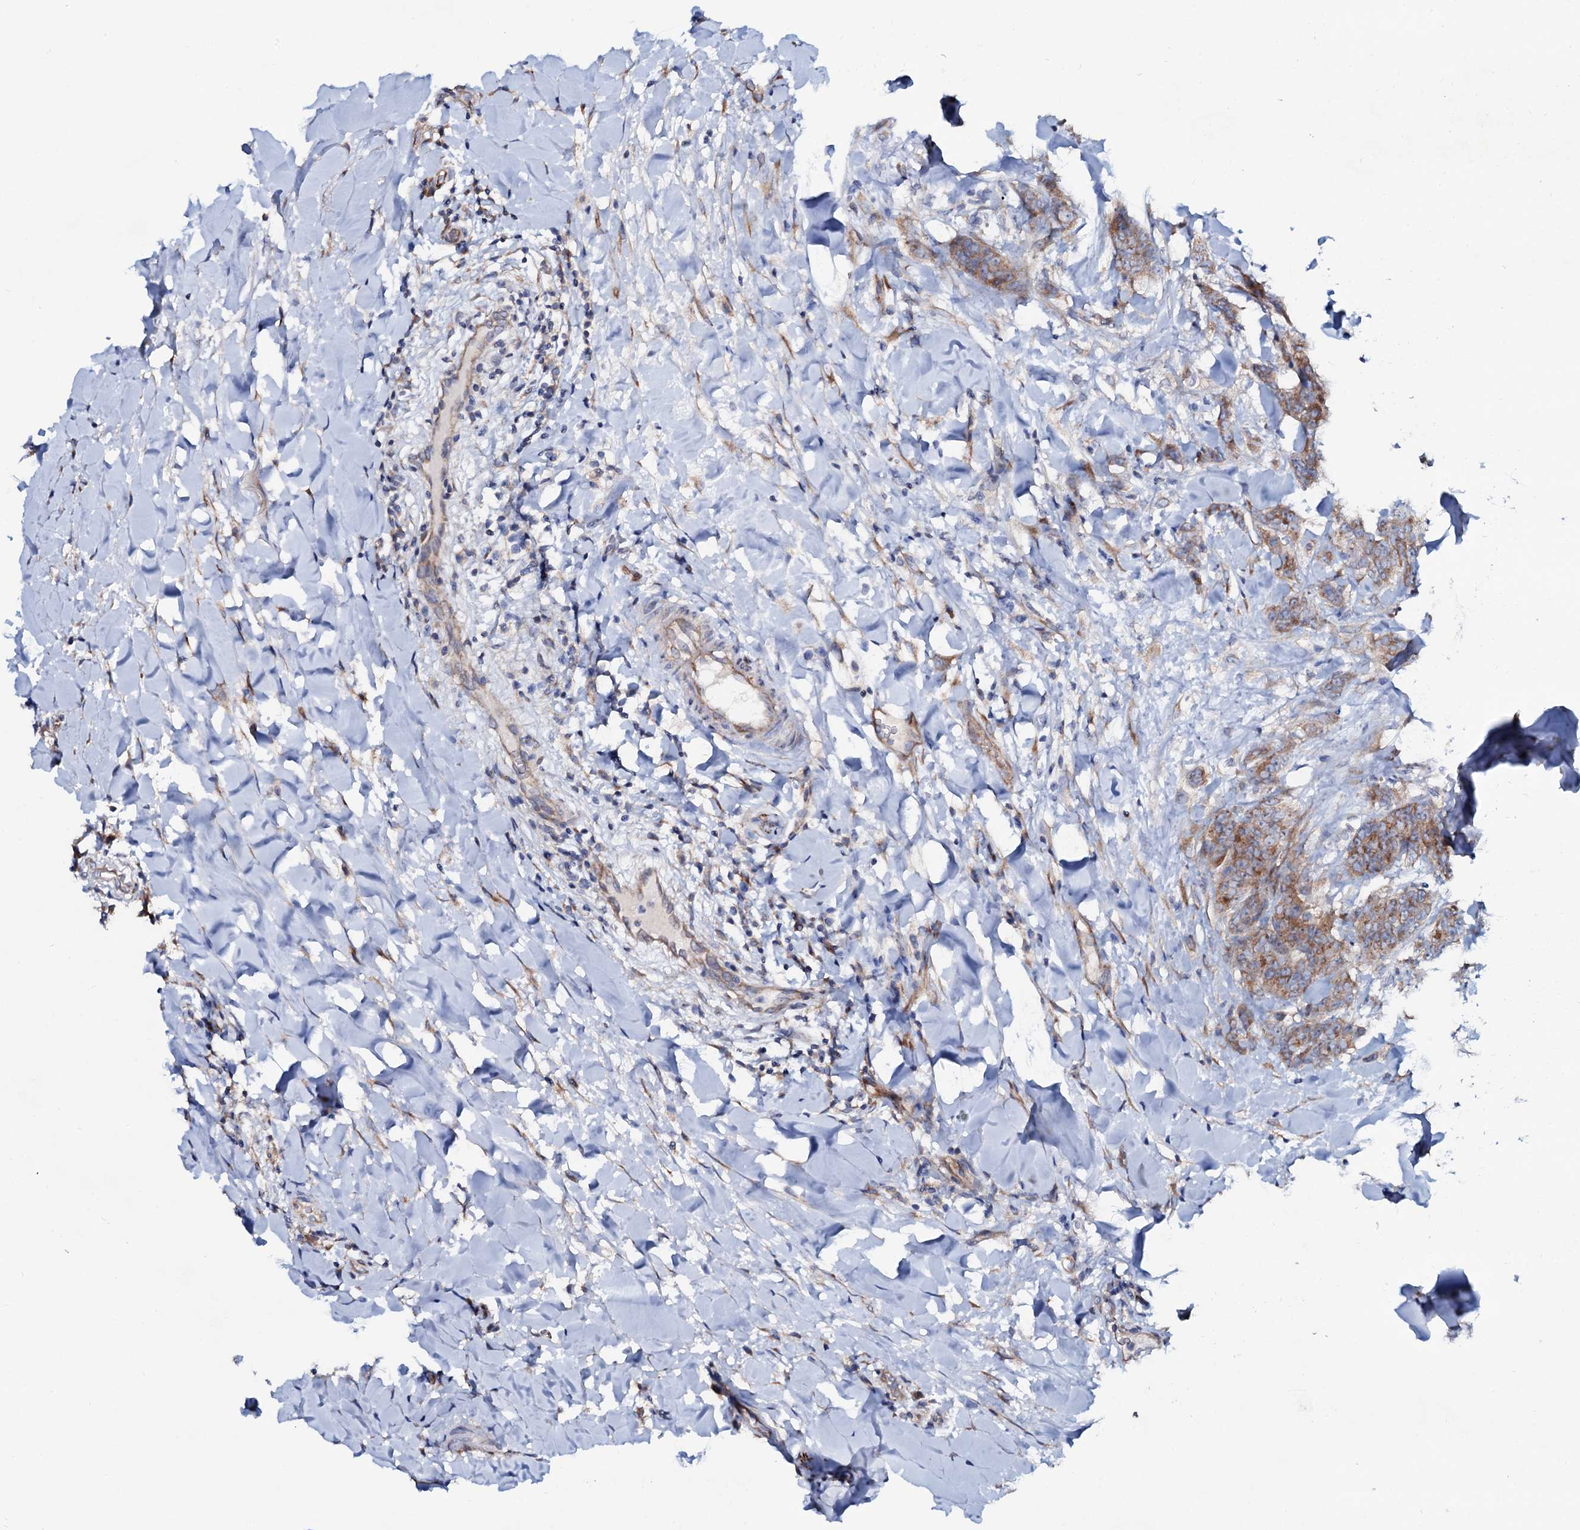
{"staining": {"intensity": "moderate", "quantity": ">75%", "location": "cytoplasmic/membranous"}, "tissue": "breast cancer", "cell_type": "Tumor cells", "image_type": "cancer", "snomed": [{"axis": "morphology", "description": "Duct carcinoma"}, {"axis": "topography", "description": "Breast"}], "caption": "Immunohistochemical staining of infiltrating ductal carcinoma (breast) displays medium levels of moderate cytoplasmic/membranous protein expression in about >75% of tumor cells.", "gene": "STARD13", "patient": {"sex": "female", "age": 40}}